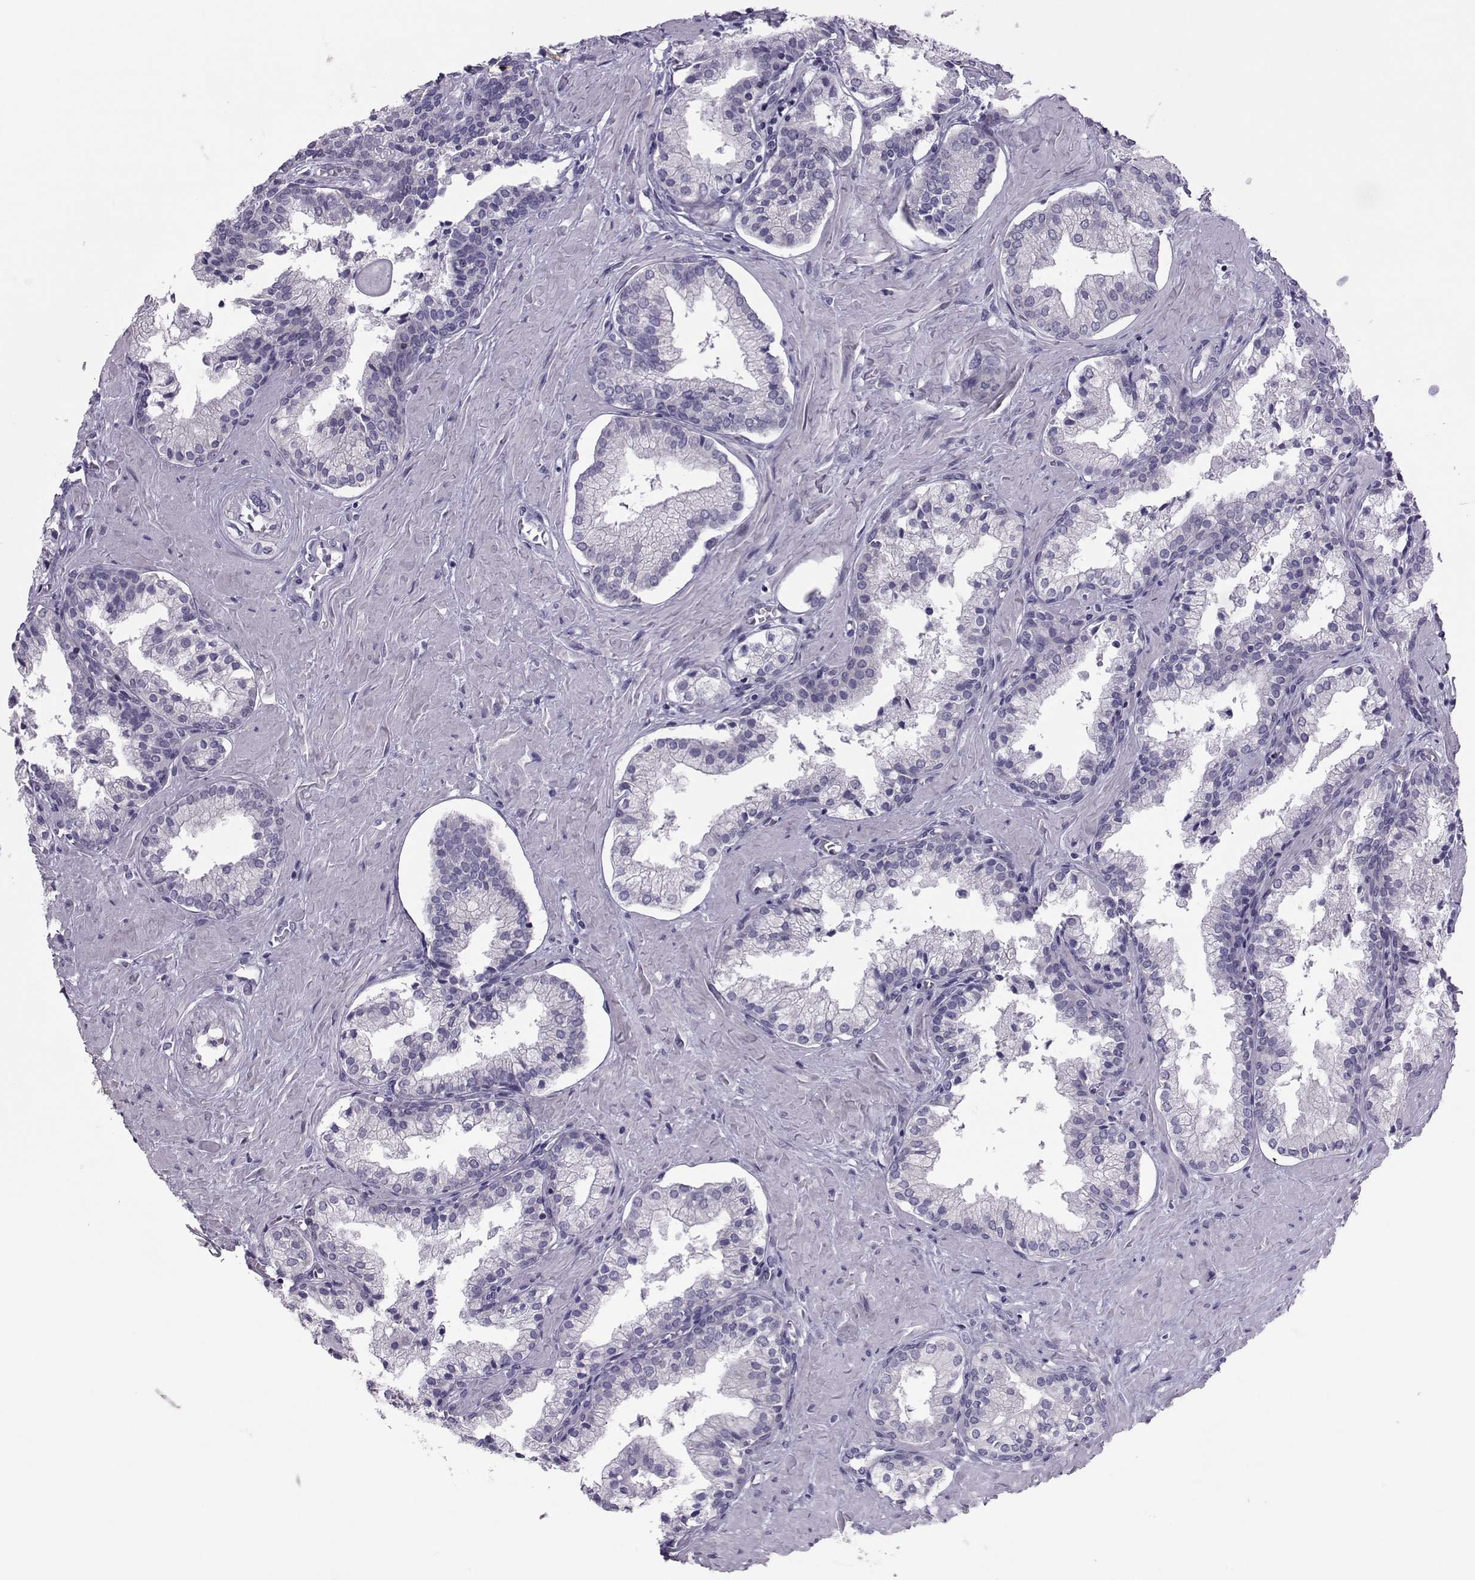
{"staining": {"intensity": "negative", "quantity": "none", "location": "none"}, "tissue": "prostate cancer", "cell_type": "Tumor cells", "image_type": "cancer", "snomed": [{"axis": "morphology", "description": "Adenocarcinoma, NOS"}, {"axis": "topography", "description": "Prostate and seminal vesicle, NOS"}, {"axis": "topography", "description": "Prostate"}], "caption": "Immunohistochemistry (IHC) of prostate adenocarcinoma displays no expression in tumor cells.", "gene": "TRPM7", "patient": {"sex": "male", "age": 44}}